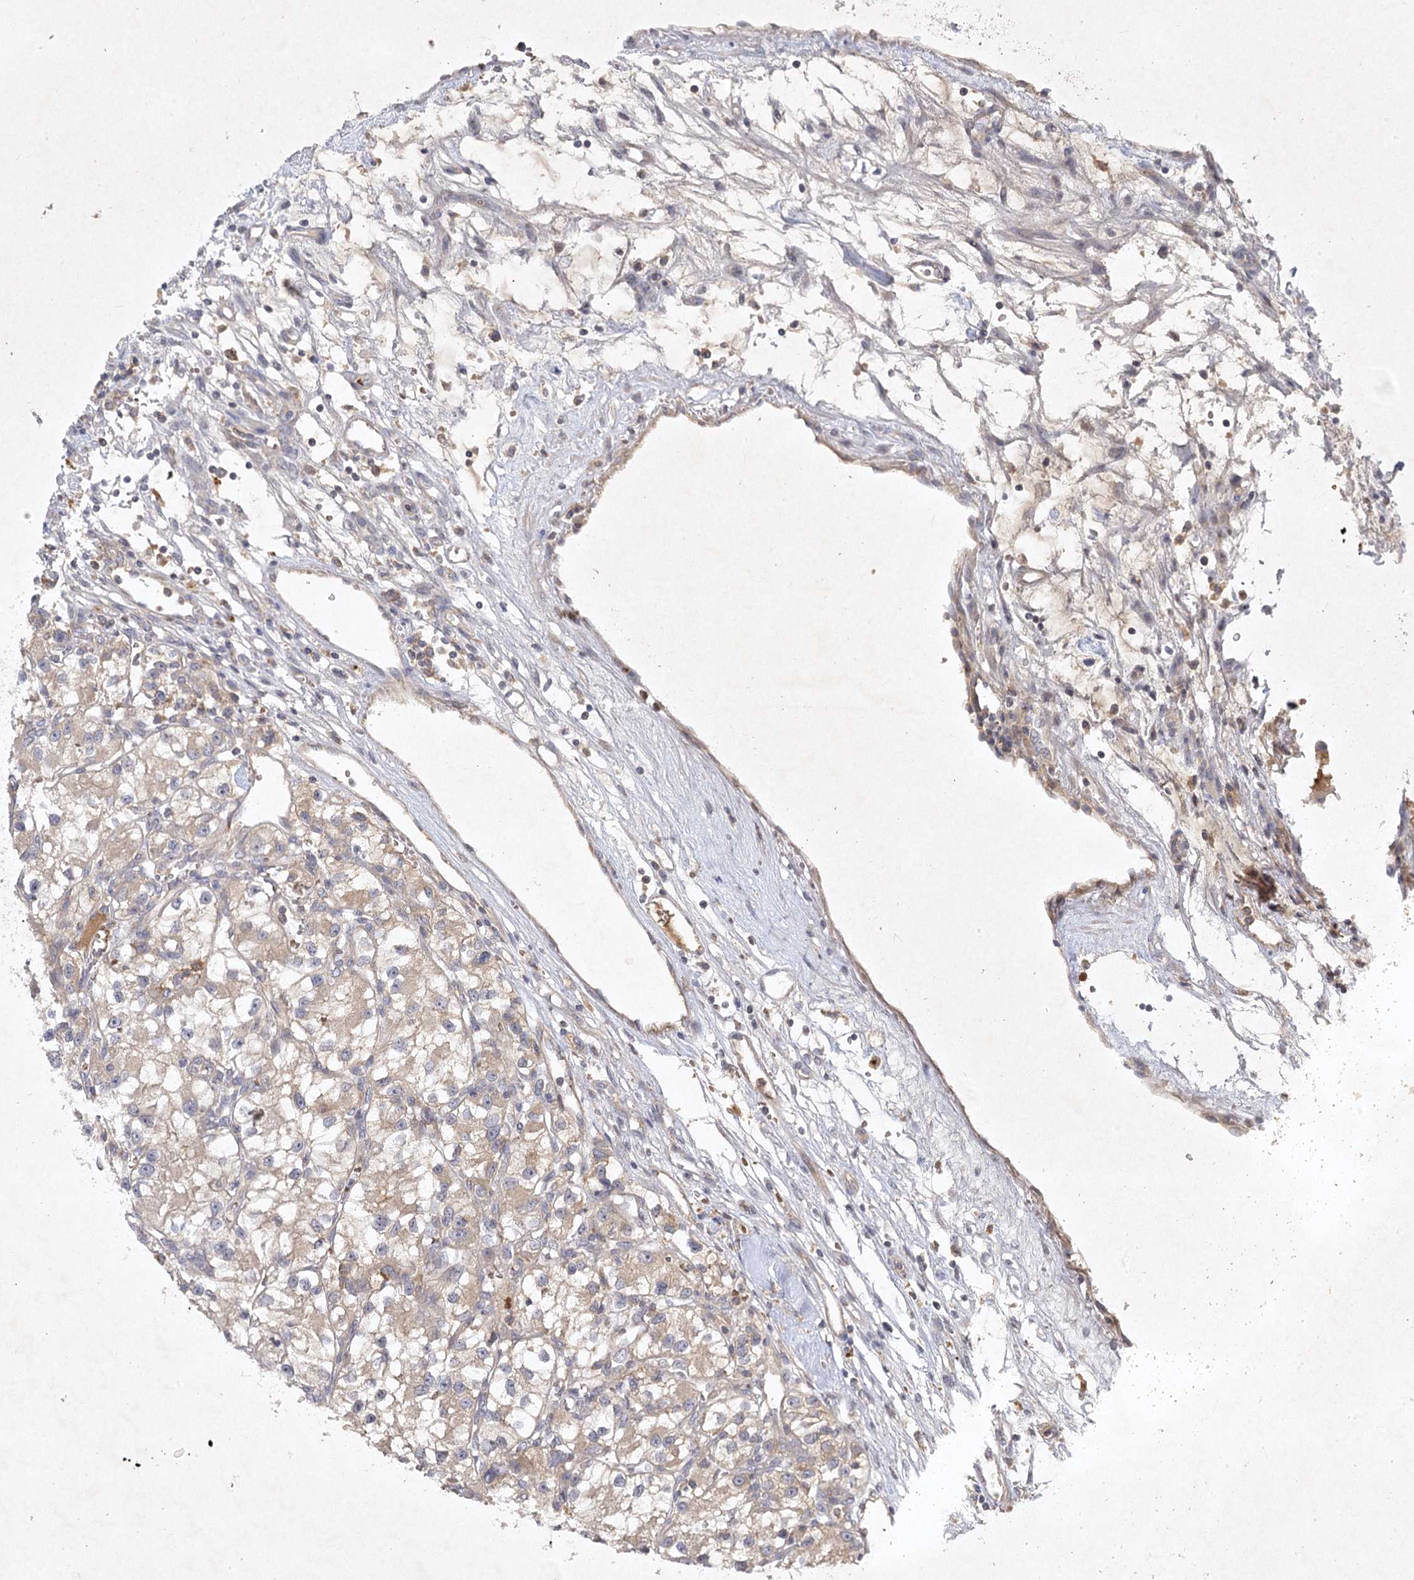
{"staining": {"intensity": "weak", "quantity": "<25%", "location": "cytoplasmic/membranous"}, "tissue": "renal cancer", "cell_type": "Tumor cells", "image_type": "cancer", "snomed": [{"axis": "morphology", "description": "Adenocarcinoma, NOS"}, {"axis": "topography", "description": "Kidney"}], "caption": "Human adenocarcinoma (renal) stained for a protein using immunohistochemistry shows no staining in tumor cells.", "gene": "PYROXD2", "patient": {"sex": "female", "age": 57}}